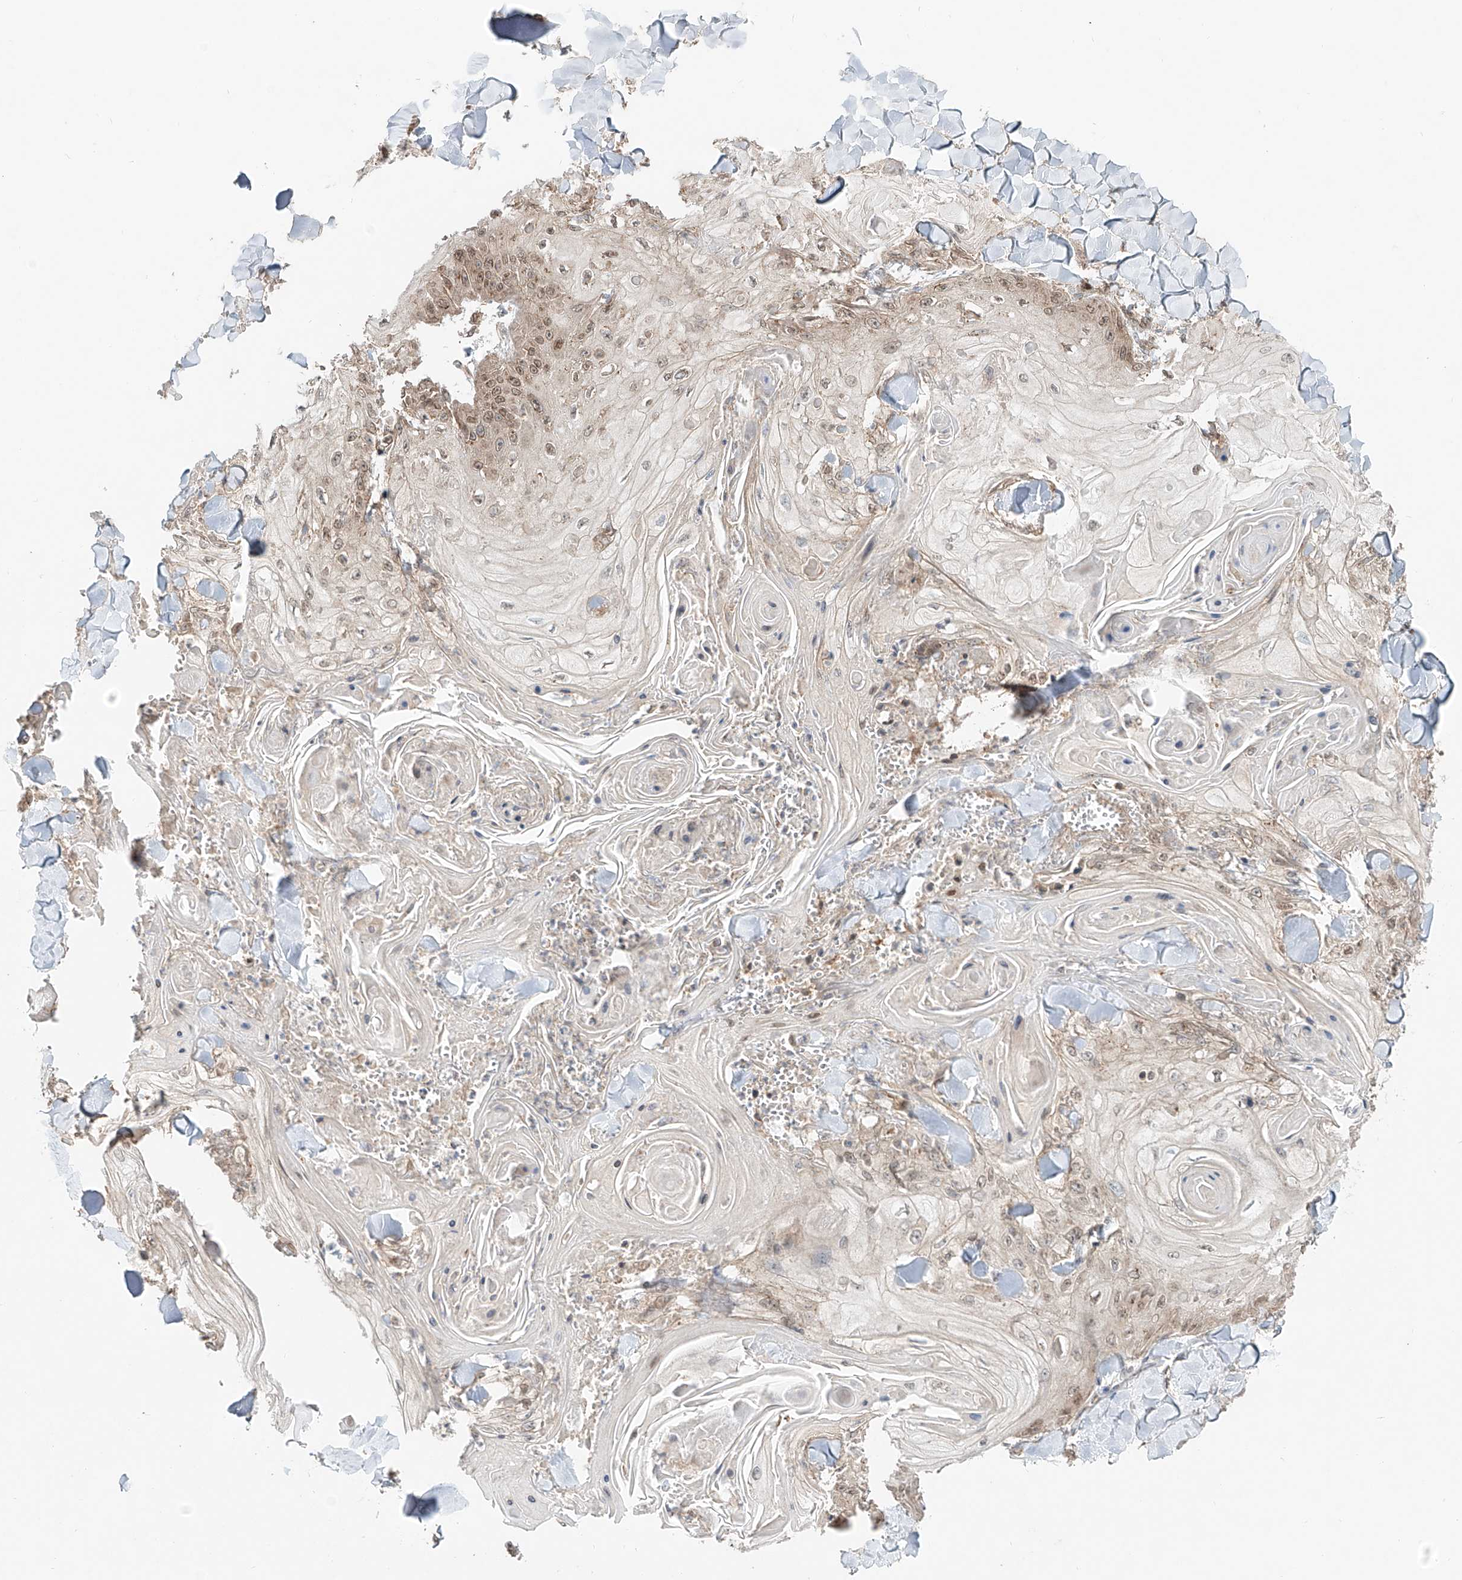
{"staining": {"intensity": "moderate", "quantity": ">75%", "location": "cytoplasmic/membranous,nuclear"}, "tissue": "skin cancer", "cell_type": "Tumor cells", "image_type": "cancer", "snomed": [{"axis": "morphology", "description": "Squamous cell carcinoma, NOS"}, {"axis": "topography", "description": "Skin"}], "caption": "Protein expression by IHC exhibits moderate cytoplasmic/membranous and nuclear expression in about >75% of tumor cells in skin cancer (squamous cell carcinoma).", "gene": "CUX1", "patient": {"sex": "male", "age": 74}}